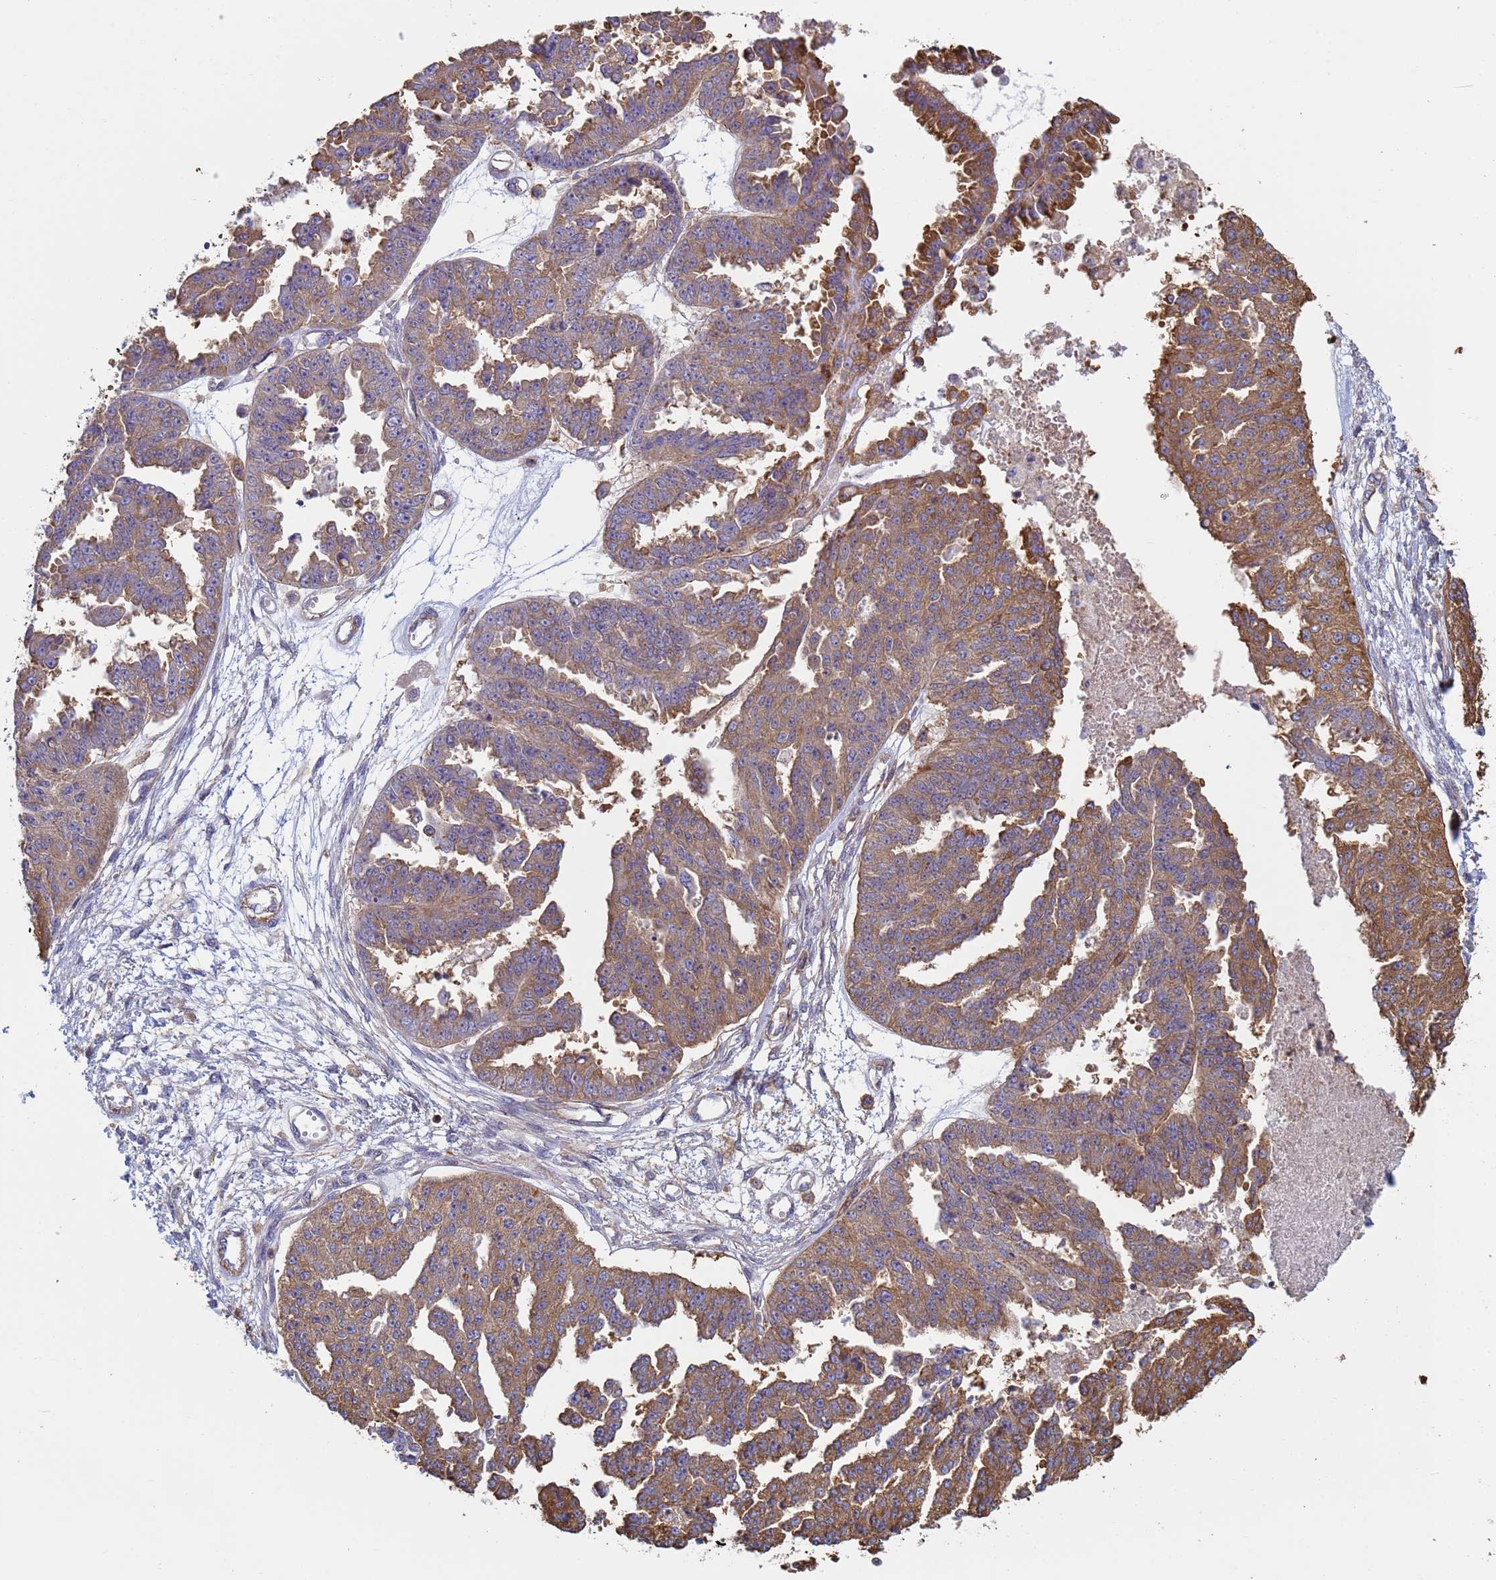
{"staining": {"intensity": "moderate", "quantity": ">75%", "location": "cytoplasmic/membranous"}, "tissue": "ovarian cancer", "cell_type": "Tumor cells", "image_type": "cancer", "snomed": [{"axis": "morphology", "description": "Cystadenocarcinoma, serous, NOS"}, {"axis": "topography", "description": "Ovary"}], "caption": "A histopathology image of human ovarian serous cystadenocarcinoma stained for a protein exhibits moderate cytoplasmic/membranous brown staining in tumor cells.", "gene": "ZNG1B", "patient": {"sex": "female", "age": 58}}